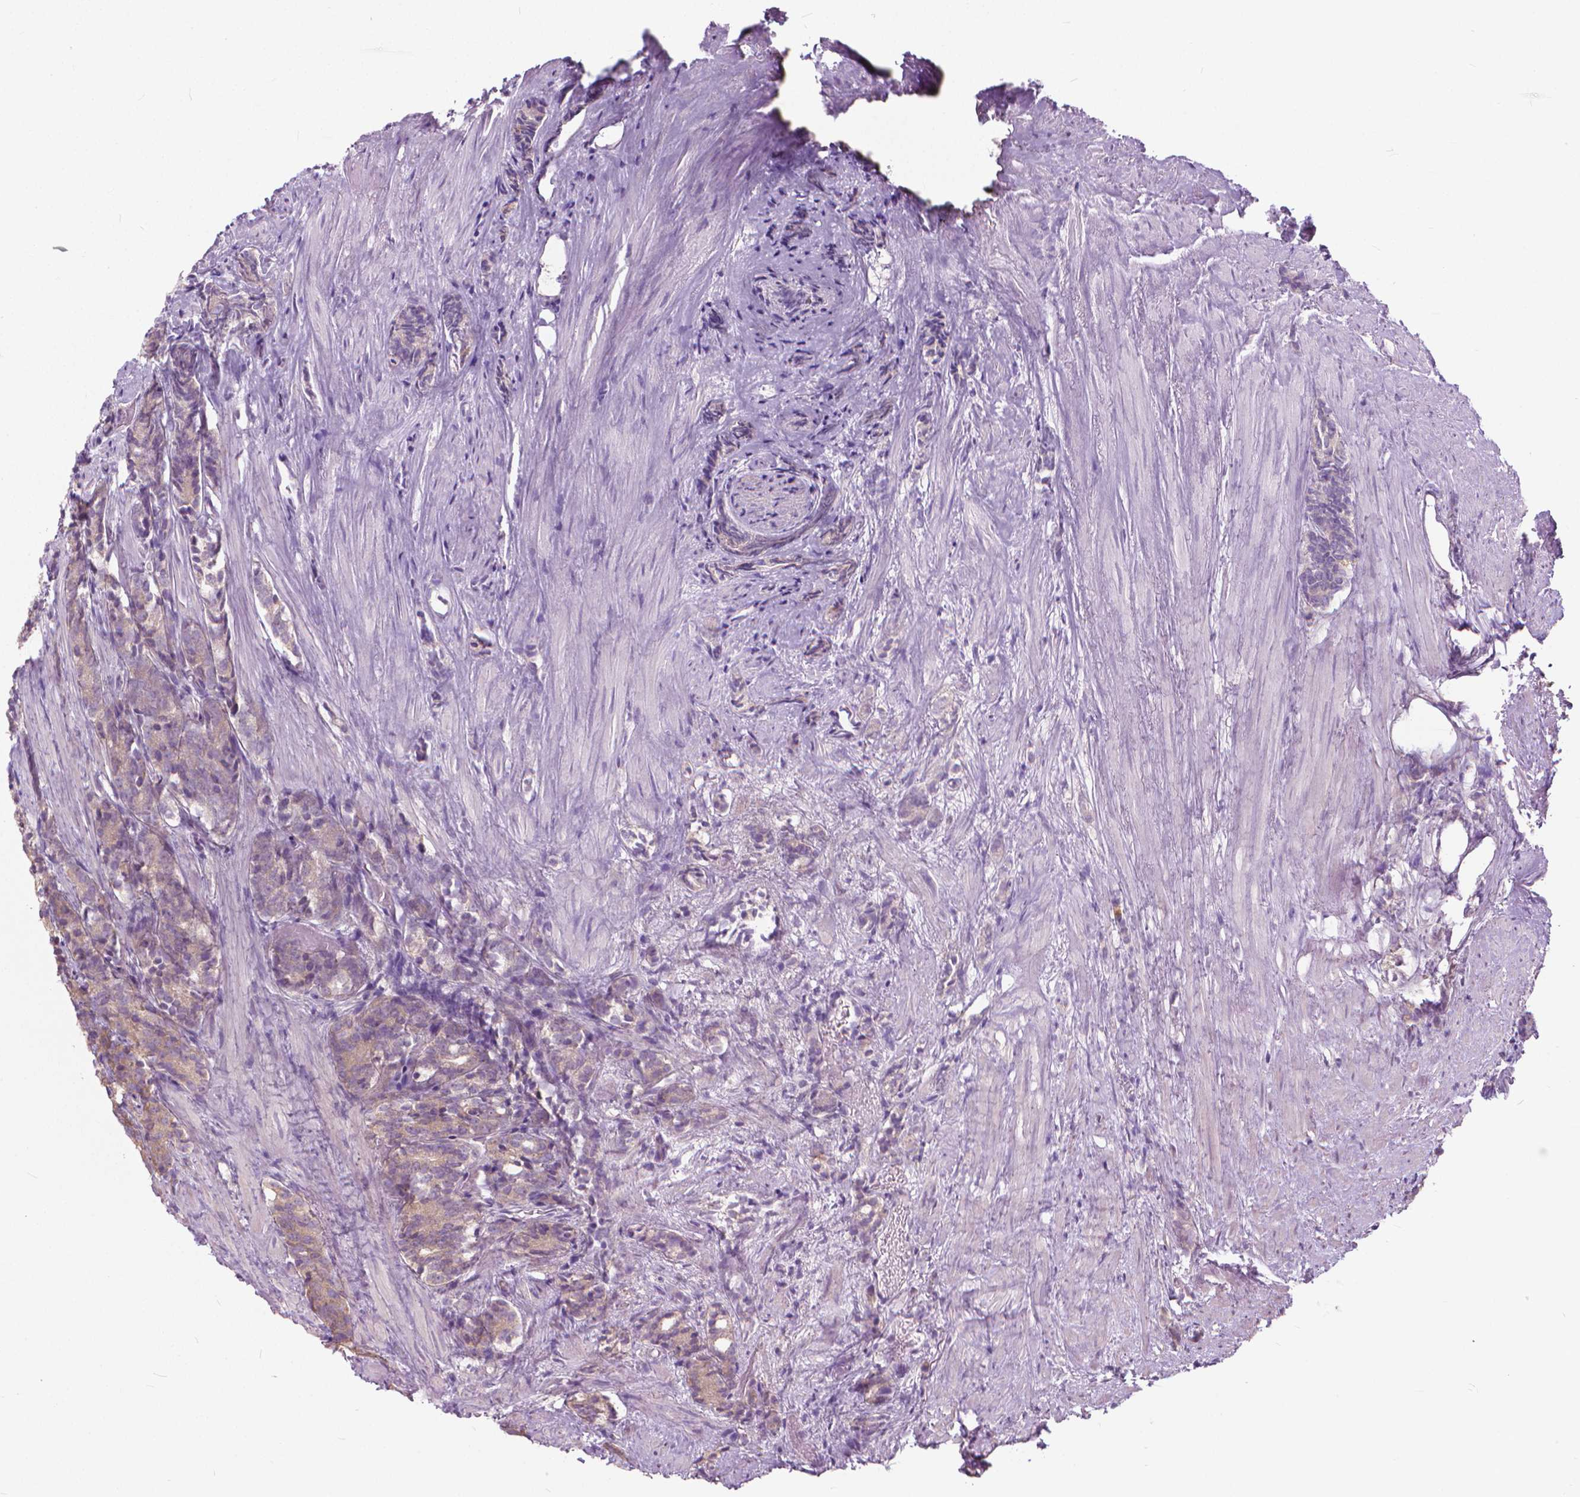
{"staining": {"intensity": "weak", "quantity": "<25%", "location": "cytoplasmic/membranous"}, "tissue": "prostate cancer", "cell_type": "Tumor cells", "image_type": "cancer", "snomed": [{"axis": "morphology", "description": "Adenocarcinoma, High grade"}, {"axis": "topography", "description": "Prostate"}], "caption": "Adenocarcinoma (high-grade) (prostate) was stained to show a protein in brown. There is no significant expression in tumor cells.", "gene": "NUDT1", "patient": {"sex": "male", "age": 84}}